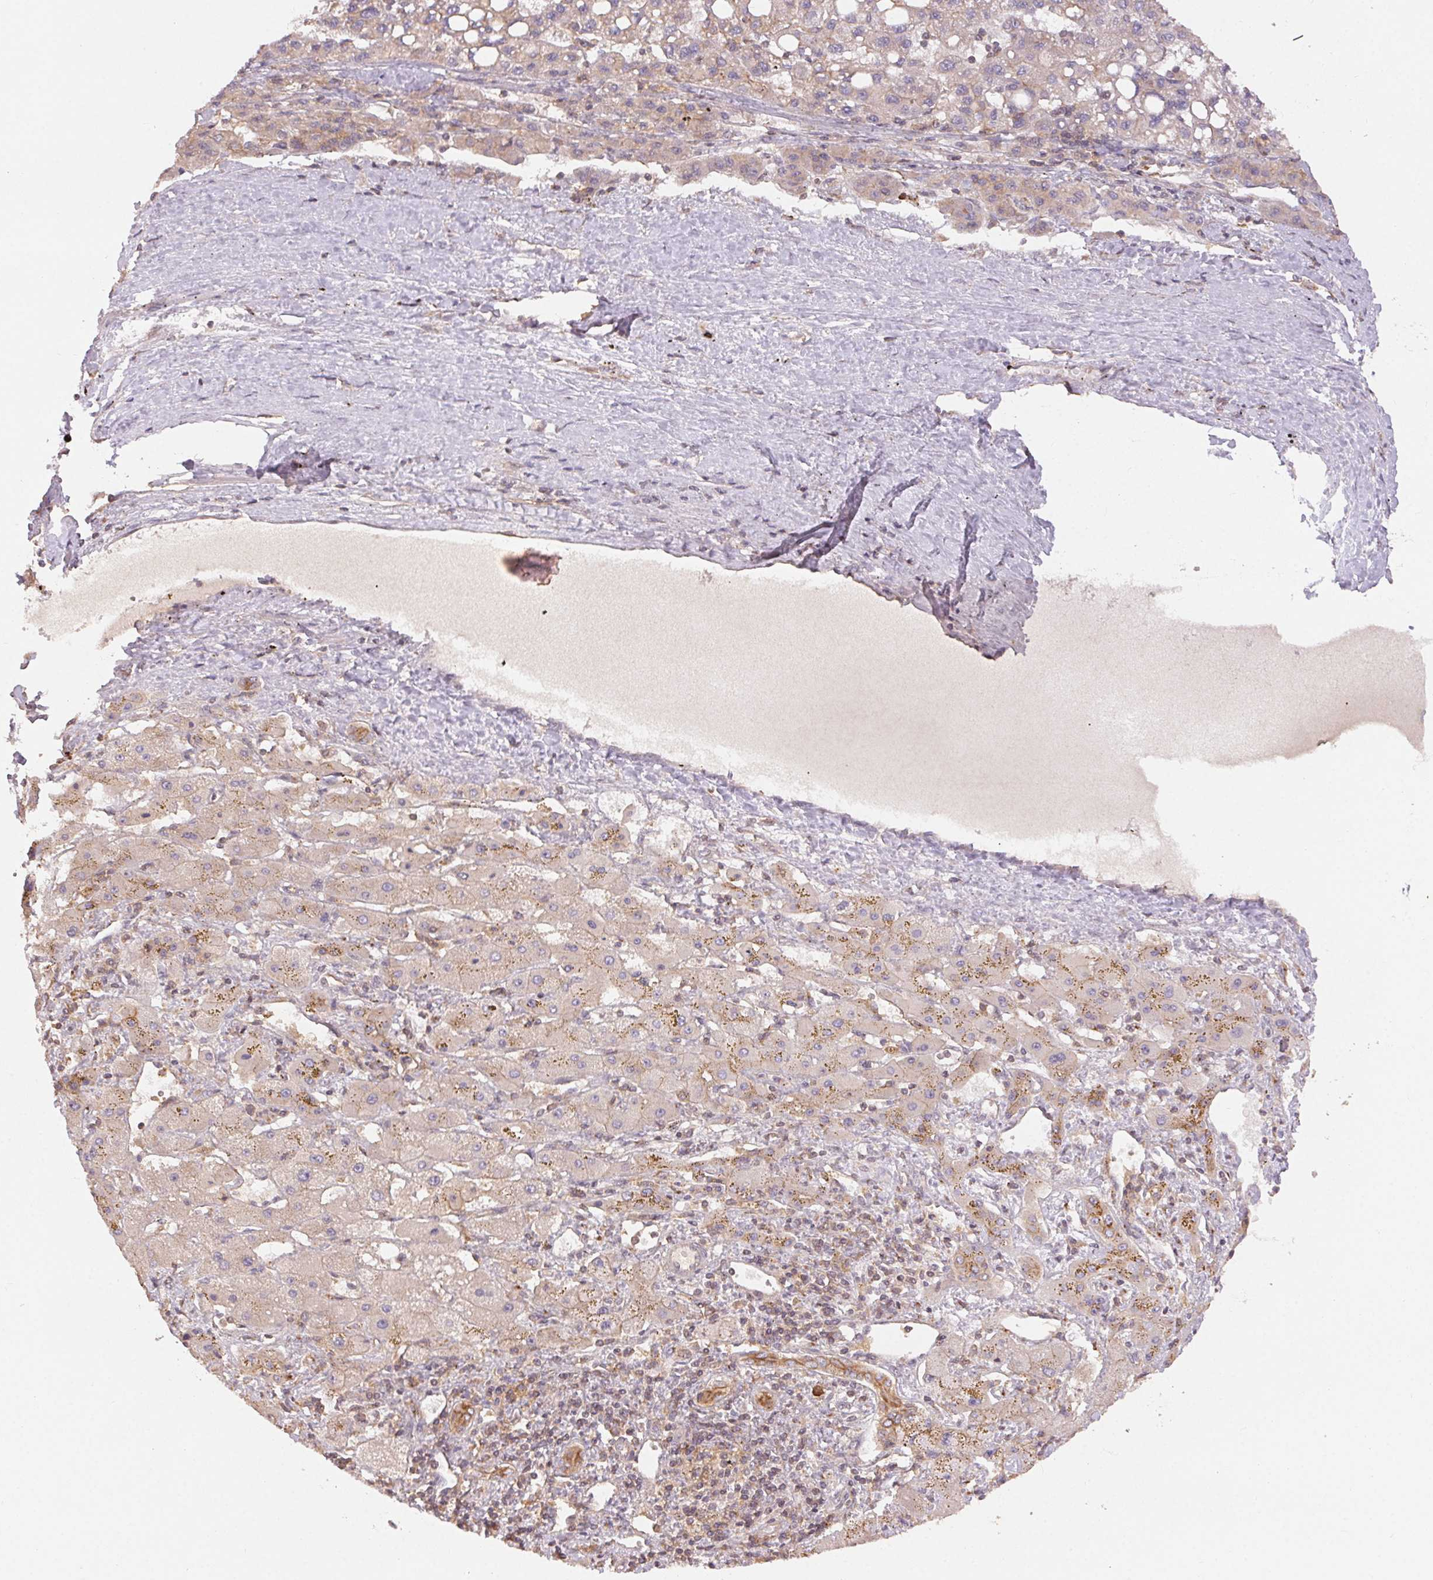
{"staining": {"intensity": "weak", "quantity": "<25%", "location": "cytoplasmic/membranous"}, "tissue": "liver cancer", "cell_type": "Tumor cells", "image_type": "cancer", "snomed": [{"axis": "morphology", "description": "Carcinoma, Hepatocellular, NOS"}, {"axis": "topography", "description": "Liver"}], "caption": "IHC of liver cancer shows no staining in tumor cells.", "gene": "MAPKAPK2", "patient": {"sex": "female", "age": 82}}